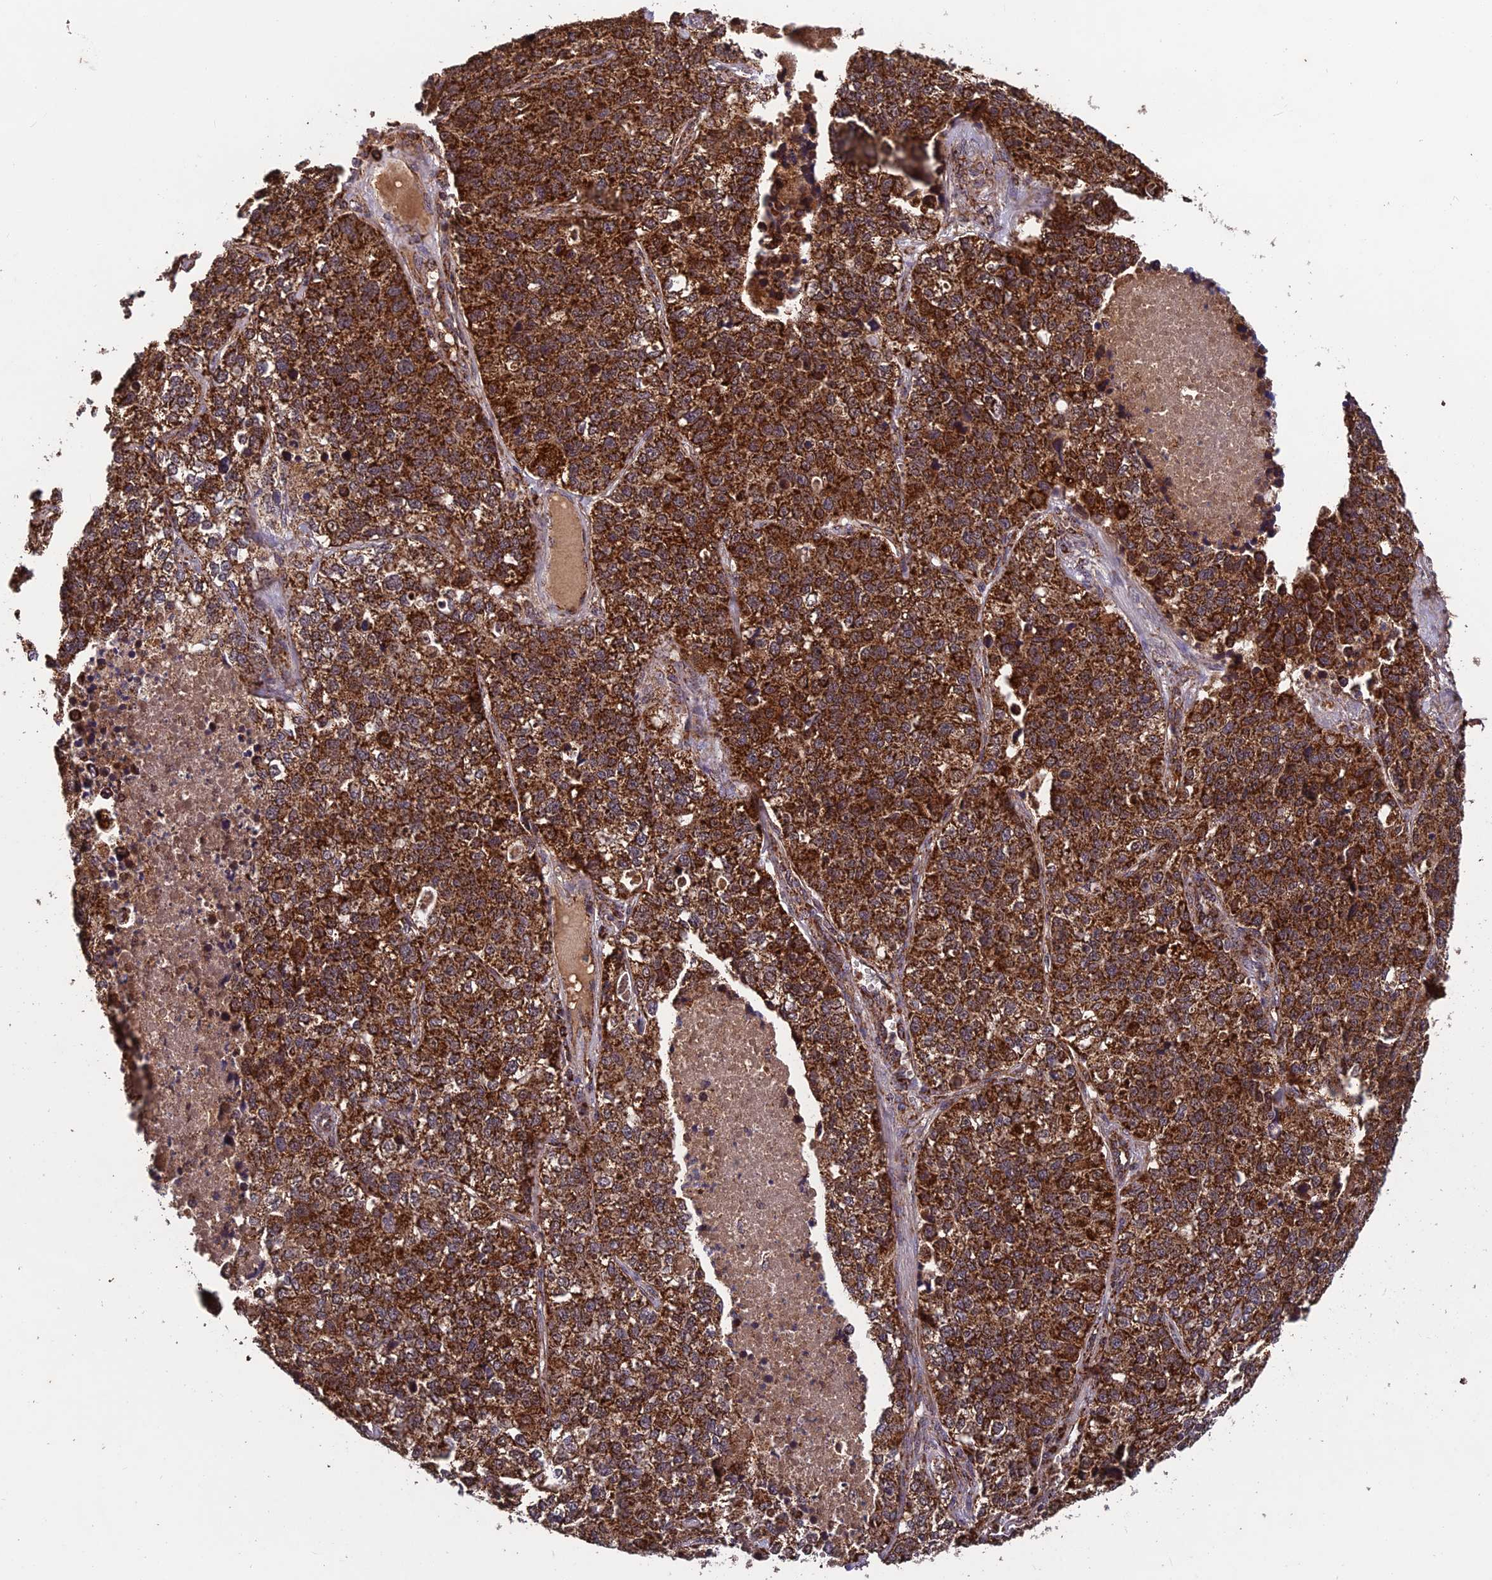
{"staining": {"intensity": "strong", "quantity": ">75%", "location": "cytoplasmic/membranous"}, "tissue": "lung cancer", "cell_type": "Tumor cells", "image_type": "cancer", "snomed": [{"axis": "morphology", "description": "Adenocarcinoma, NOS"}, {"axis": "topography", "description": "Lung"}], "caption": "Lung adenocarcinoma stained for a protein demonstrates strong cytoplasmic/membranous positivity in tumor cells. (DAB = brown stain, brightfield microscopy at high magnification).", "gene": "CCDC15", "patient": {"sex": "male", "age": 49}}